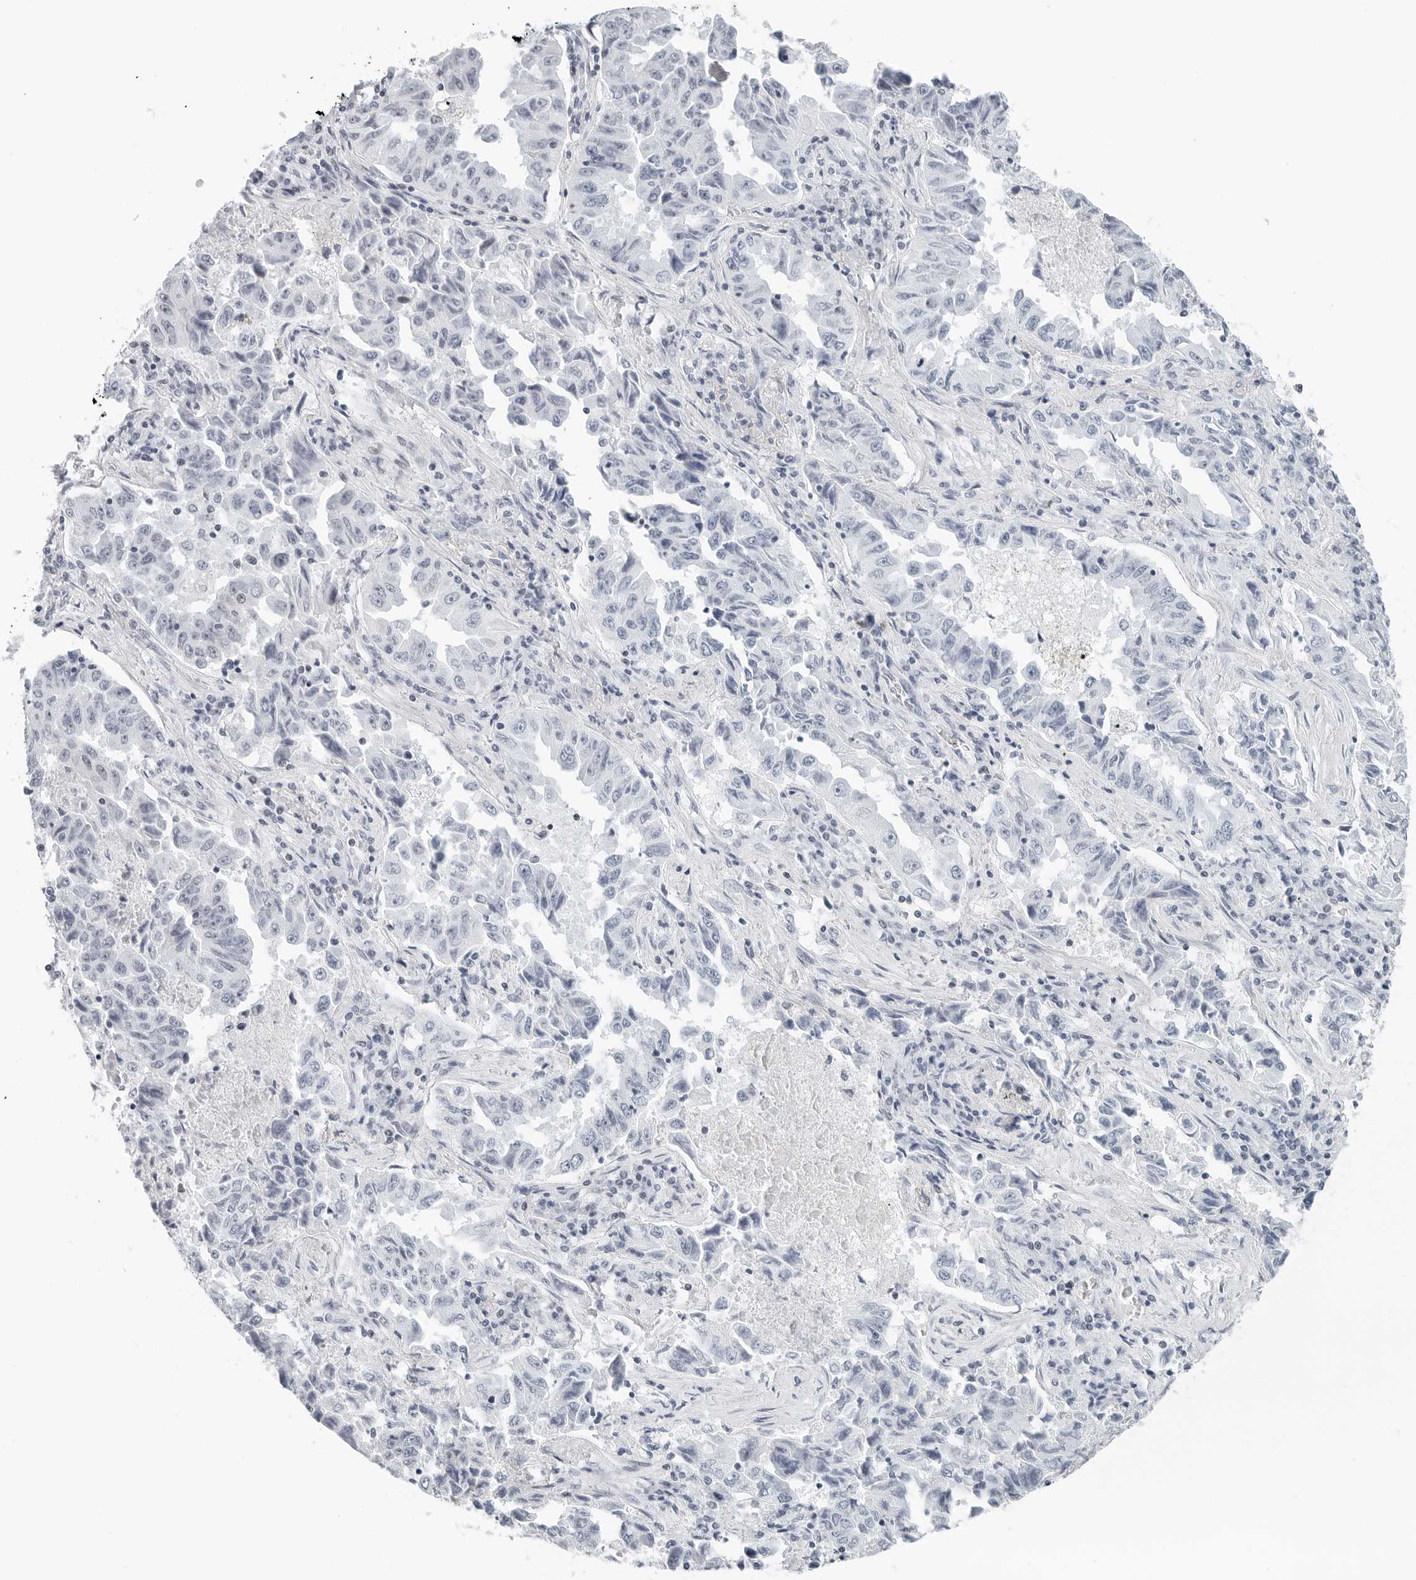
{"staining": {"intensity": "negative", "quantity": "none", "location": "none"}, "tissue": "lung cancer", "cell_type": "Tumor cells", "image_type": "cancer", "snomed": [{"axis": "morphology", "description": "Adenocarcinoma, NOS"}, {"axis": "topography", "description": "Lung"}], "caption": "Immunohistochemistry (IHC) of human lung adenocarcinoma shows no expression in tumor cells.", "gene": "NTMT2", "patient": {"sex": "female", "age": 51}}